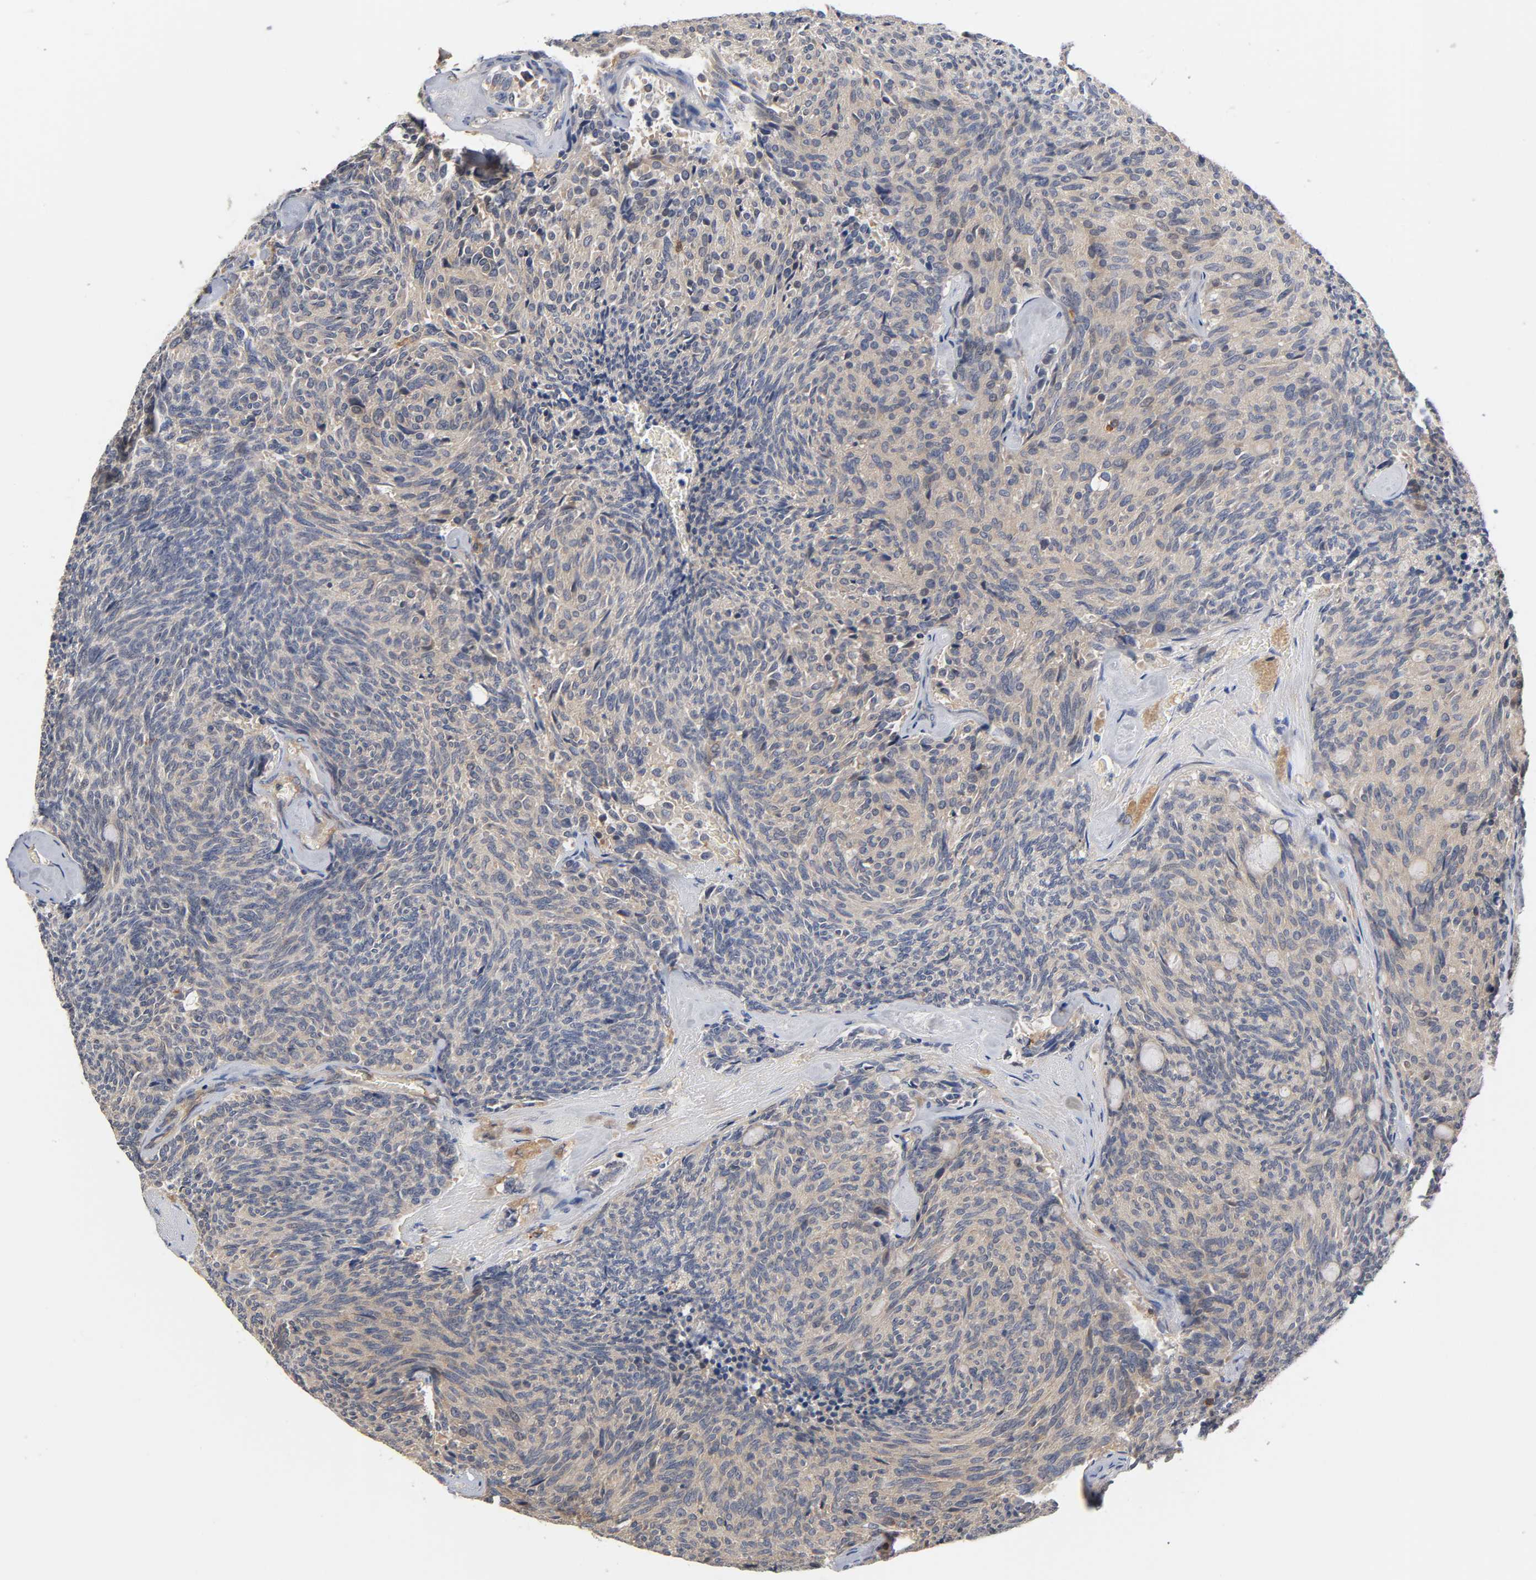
{"staining": {"intensity": "weak", "quantity": "25%-75%", "location": "cytoplasmic/membranous"}, "tissue": "carcinoid", "cell_type": "Tumor cells", "image_type": "cancer", "snomed": [{"axis": "morphology", "description": "Carcinoid, malignant, NOS"}, {"axis": "topography", "description": "Pancreas"}], "caption": "Immunohistochemistry (IHC) staining of carcinoid, which reveals low levels of weak cytoplasmic/membranous staining in about 25%-75% of tumor cells indicating weak cytoplasmic/membranous protein staining. The staining was performed using DAB (3,3'-diaminobenzidine) (brown) for protein detection and nuclei were counterstained in hematoxylin (blue).", "gene": "ACTR2", "patient": {"sex": "female", "age": 54}}